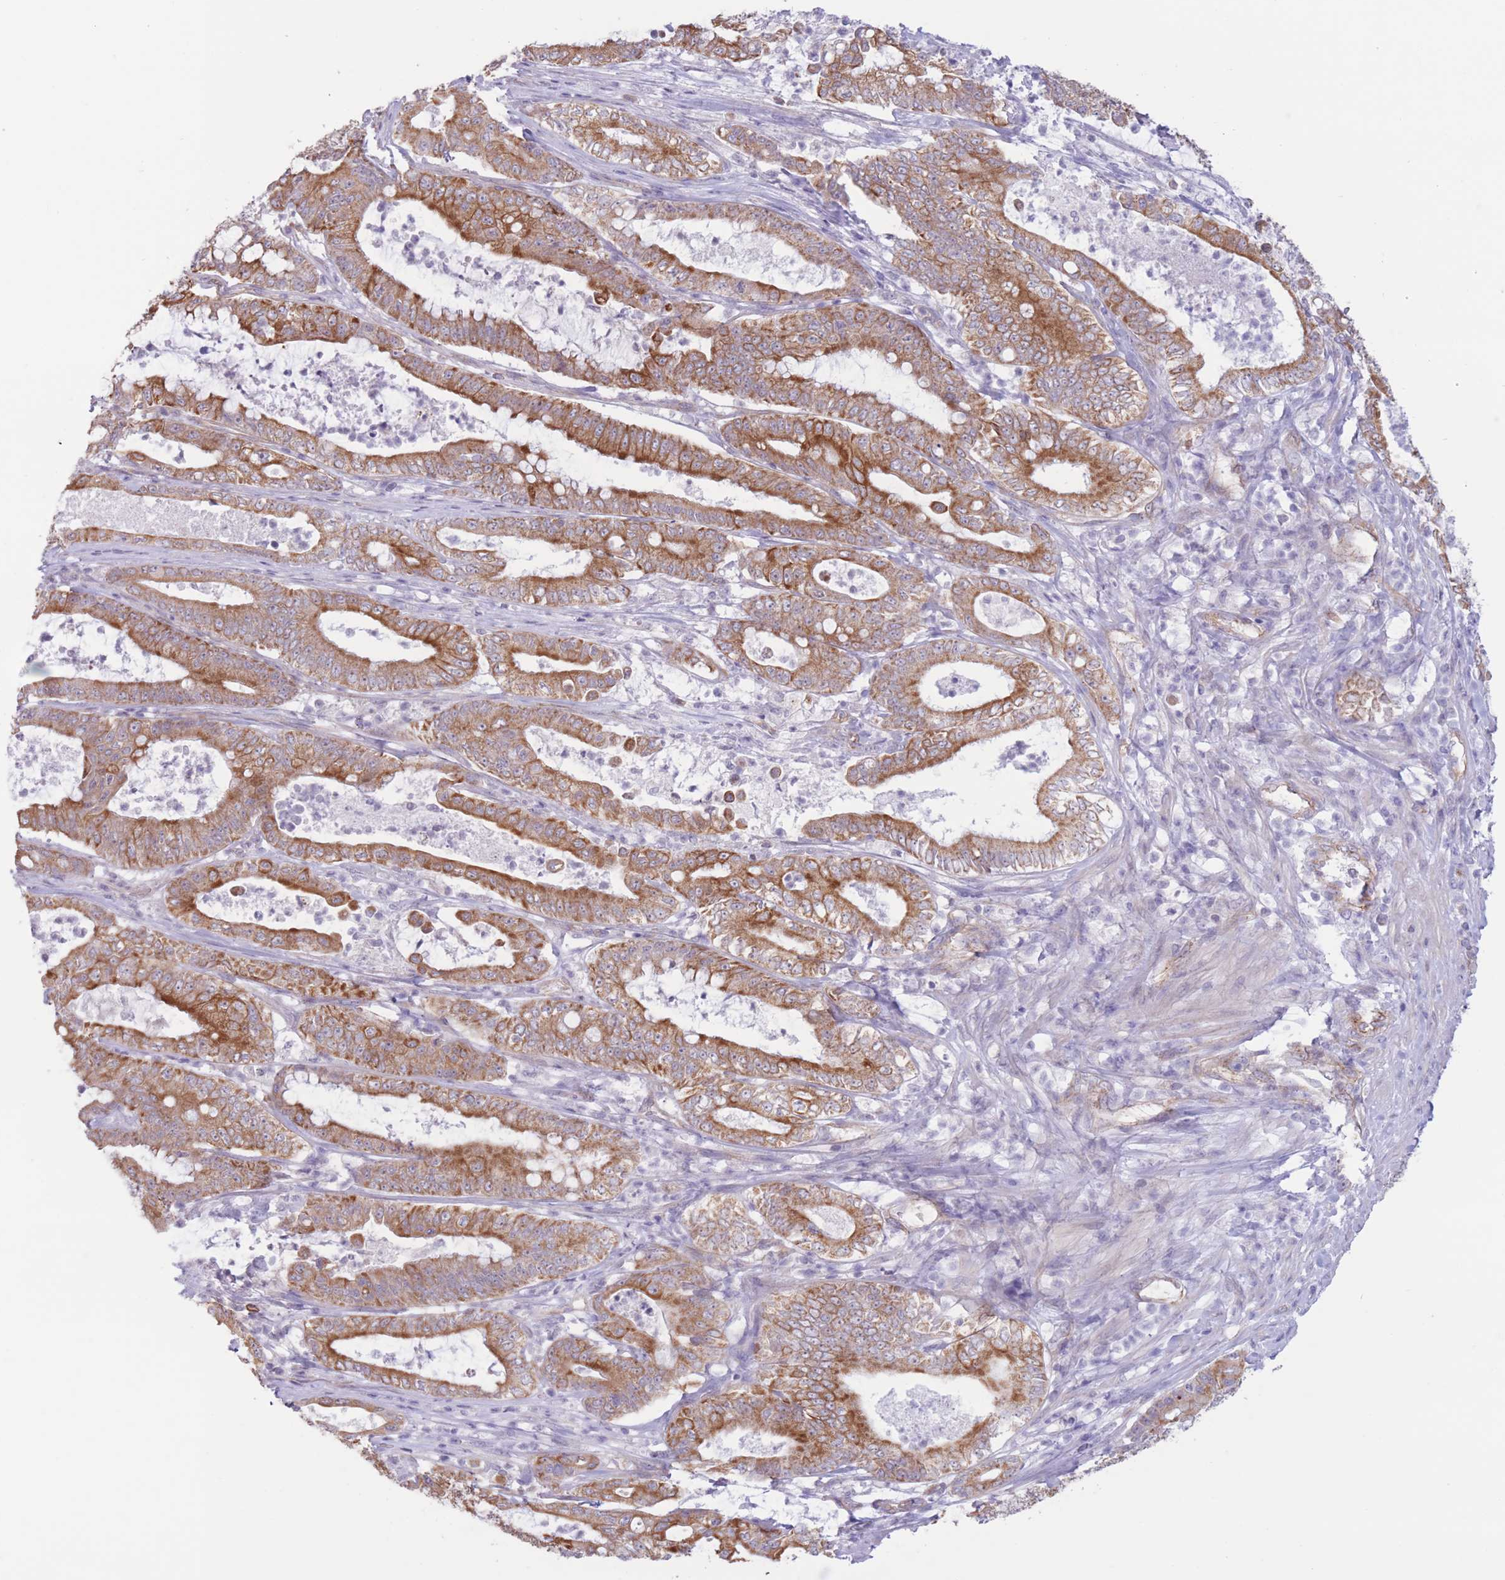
{"staining": {"intensity": "moderate", "quantity": ">75%", "location": "cytoplasmic/membranous"}, "tissue": "pancreatic cancer", "cell_type": "Tumor cells", "image_type": "cancer", "snomed": [{"axis": "morphology", "description": "Adenocarcinoma, NOS"}, {"axis": "topography", "description": "Pancreas"}], "caption": "About >75% of tumor cells in human pancreatic cancer (adenocarcinoma) demonstrate moderate cytoplasmic/membranous protein staining as visualized by brown immunohistochemical staining.", "gene": "MRPS31", "patient": {"sex": "male", "age": 71}}